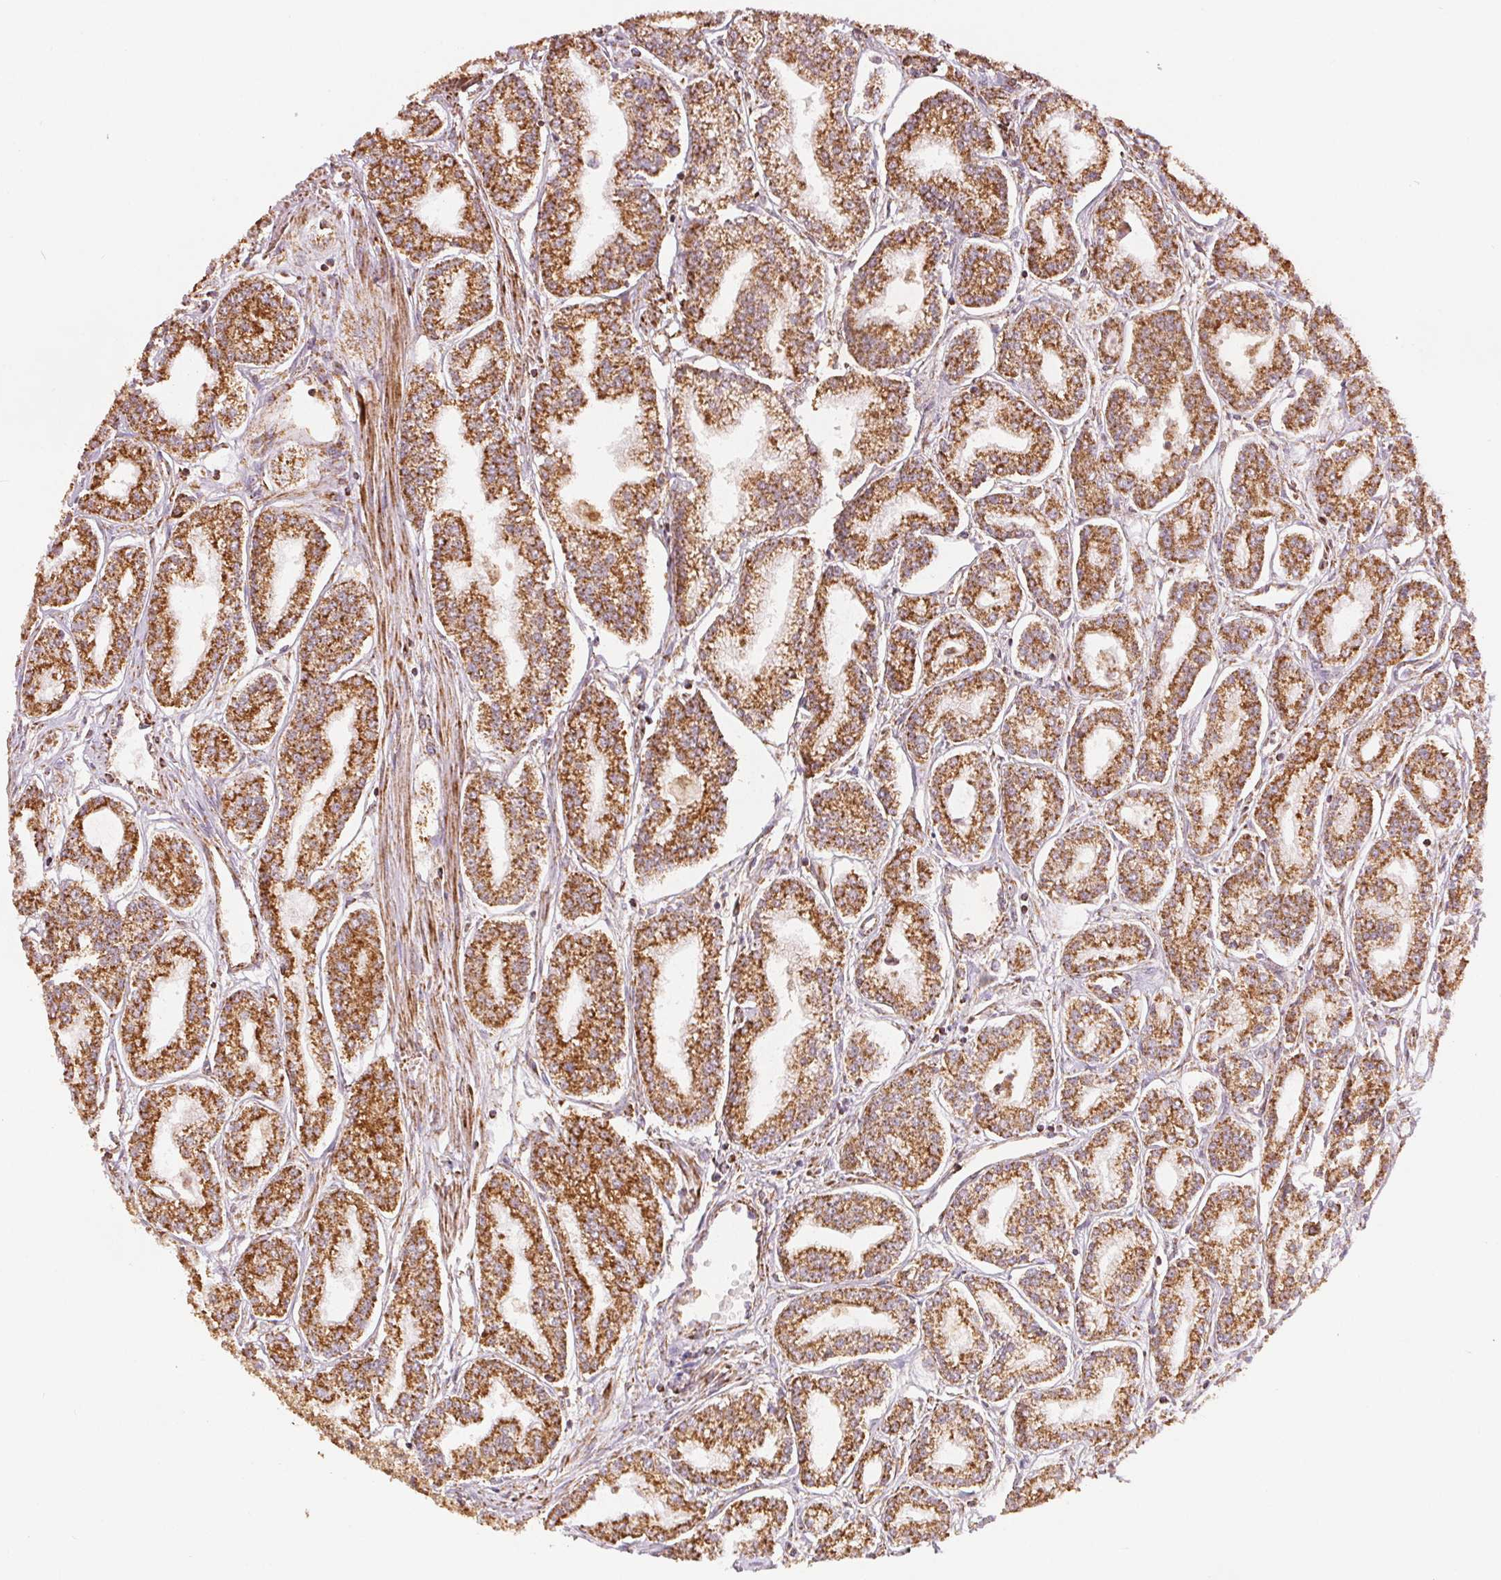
{"staining": {"intensity": "moderate", "quantity": ">75%", "location": "cytoplasmic/membranous"}, "tissue": "prostate cancer", "cell_type": "Tumor cells", "image_type": "cancer", "snomed": [{"axis": "morphology", "description": "Adenocarcinoma, NOS"}, {"axis": "topography", "description": "Prostate"}], "caption": "A high-resolution photomicrograph shows immunohistochemistry (IHC) staining of adenocarcinoma (prostate), which exhibits moderate cytoplasmic/membranous positivity in about >75% of tumor cells.", "gene": "SDHB", "patient": {"sex": "male", "age": 71}}